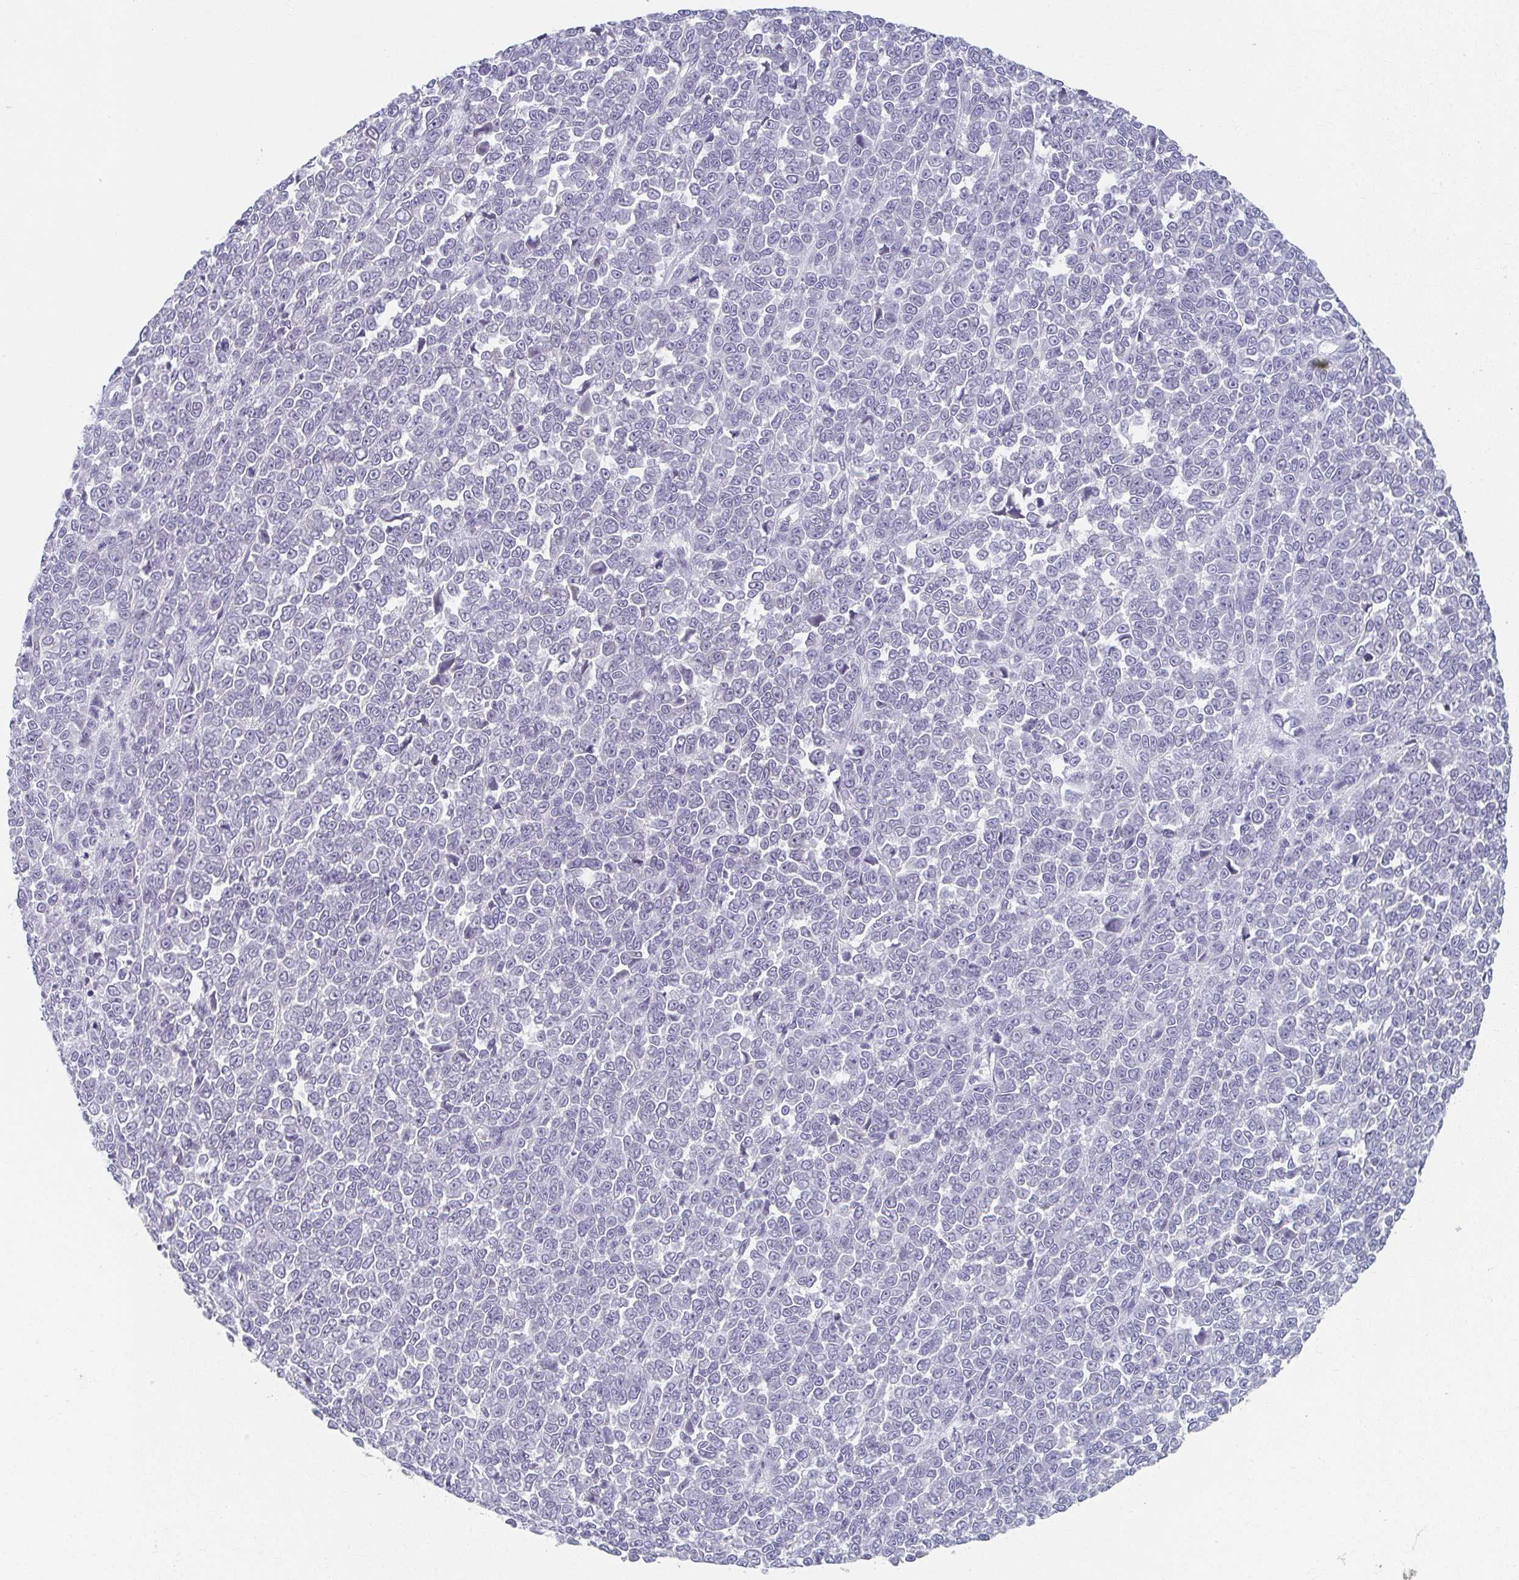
{"staining": {"intensity": "negative", "quantity": "none", "location": "none"}, "tissue": "melanoma", "cell_type": "Tumor cells", "image_type": "cancer", "snomed": [{"axis": "morphology", "description": "Malignant melanoma, NOS"}, {"axis": "topography", "description": "Skin"}], "caption": "This is an IHC image of malignant melanoma. There is no staining in tumor cells.", "gene": "CAMKV", "patient": {"sex": "female", "age": 95}}